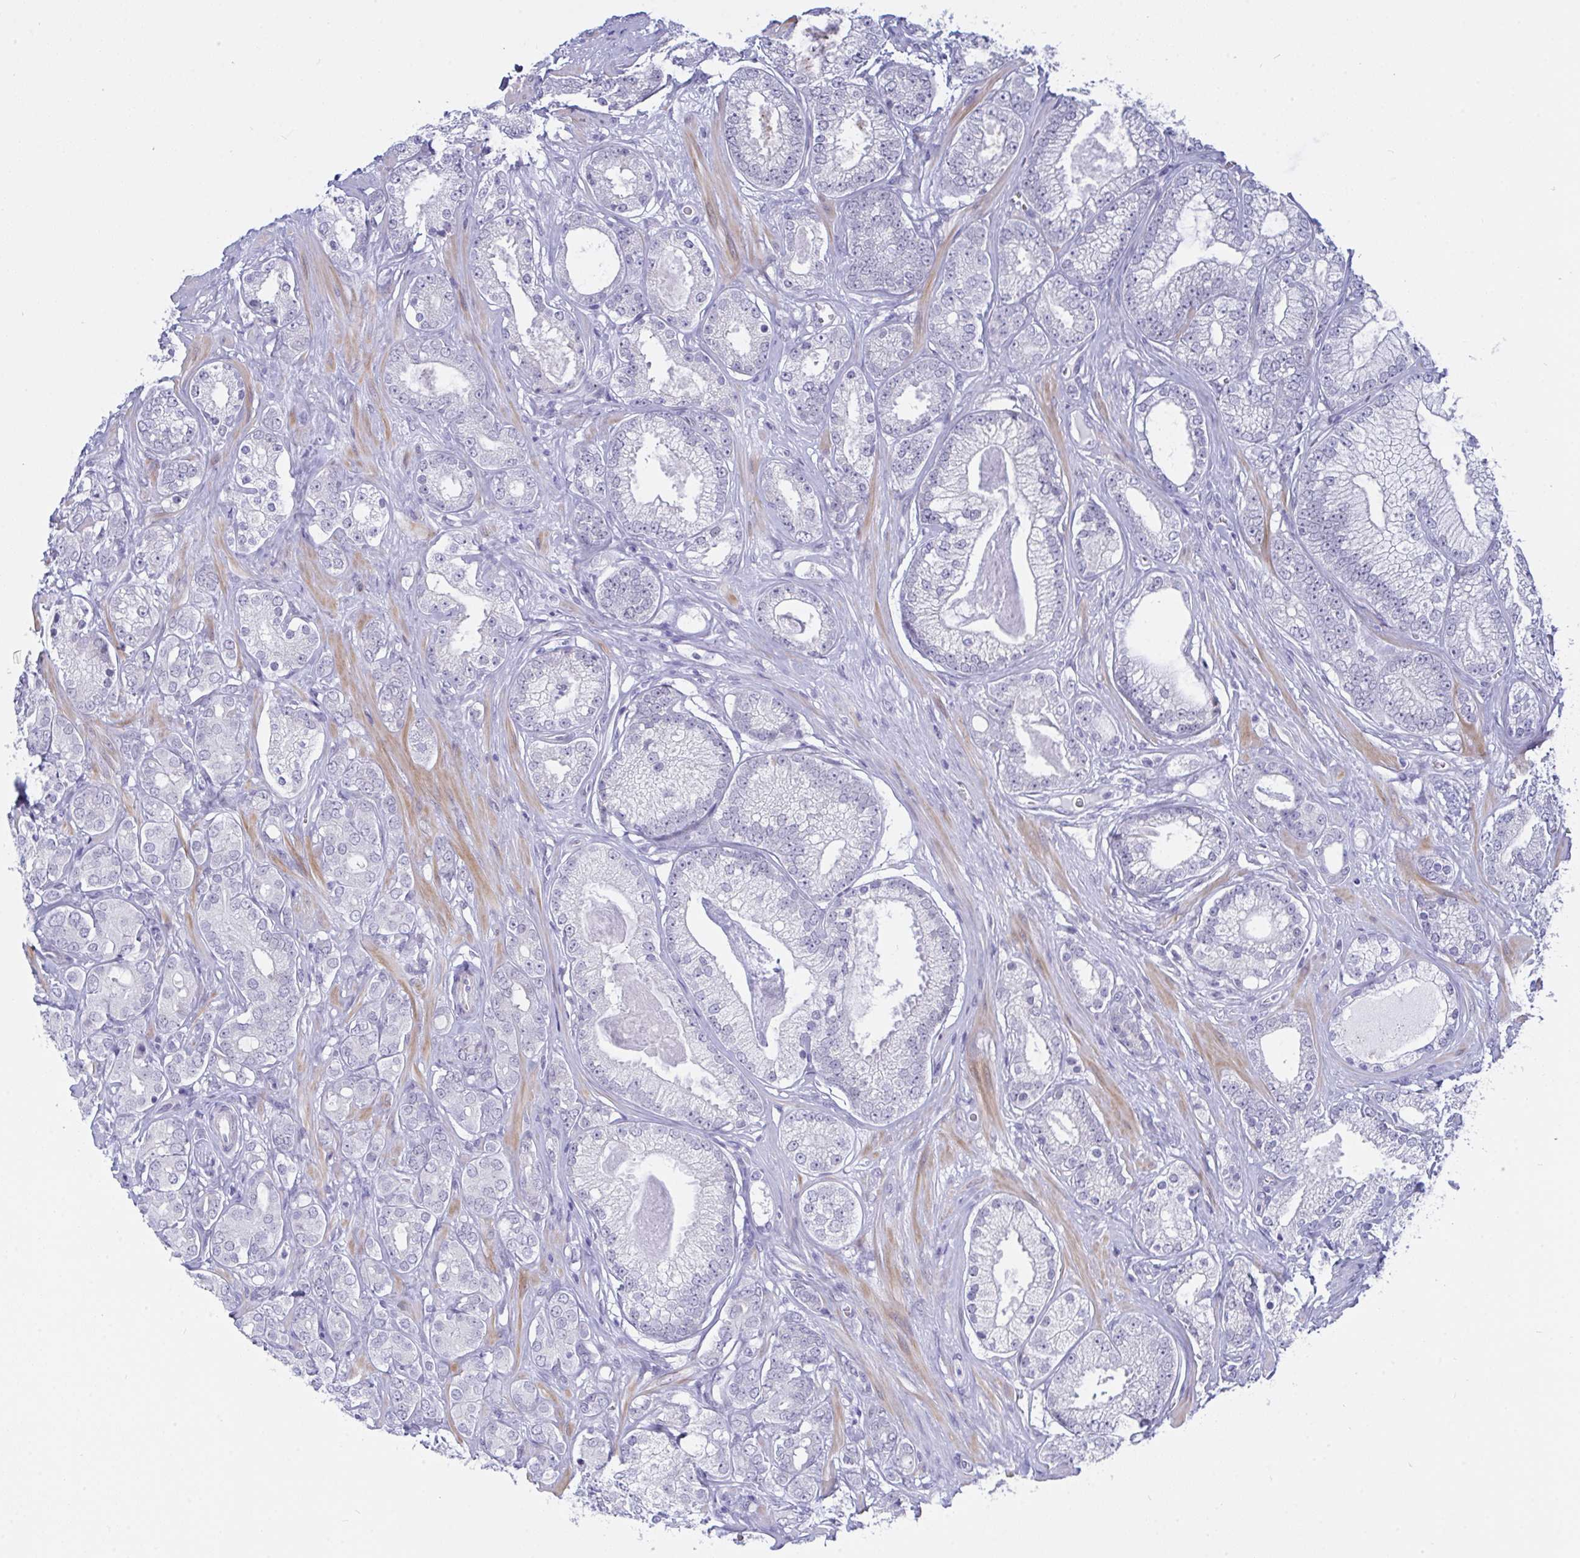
{"staining": {"intensity": "negative", "quantity": "none", "location": "none"}, "tissue": "prostate cancer", "cell_type": "Tumor cells", "image_type": "cancer", "snomed": [{"axis": "morphology", "description": "Adenocarcinoma, High grade"}, {"axis": "topography", "description": "Prostate"}], "caption": "Immunohistochemical staining of prostate cancer shows no significant expression in tumor cells.", "gene": "FBXL22", "patient": {"sex": "male", "age": 66}}